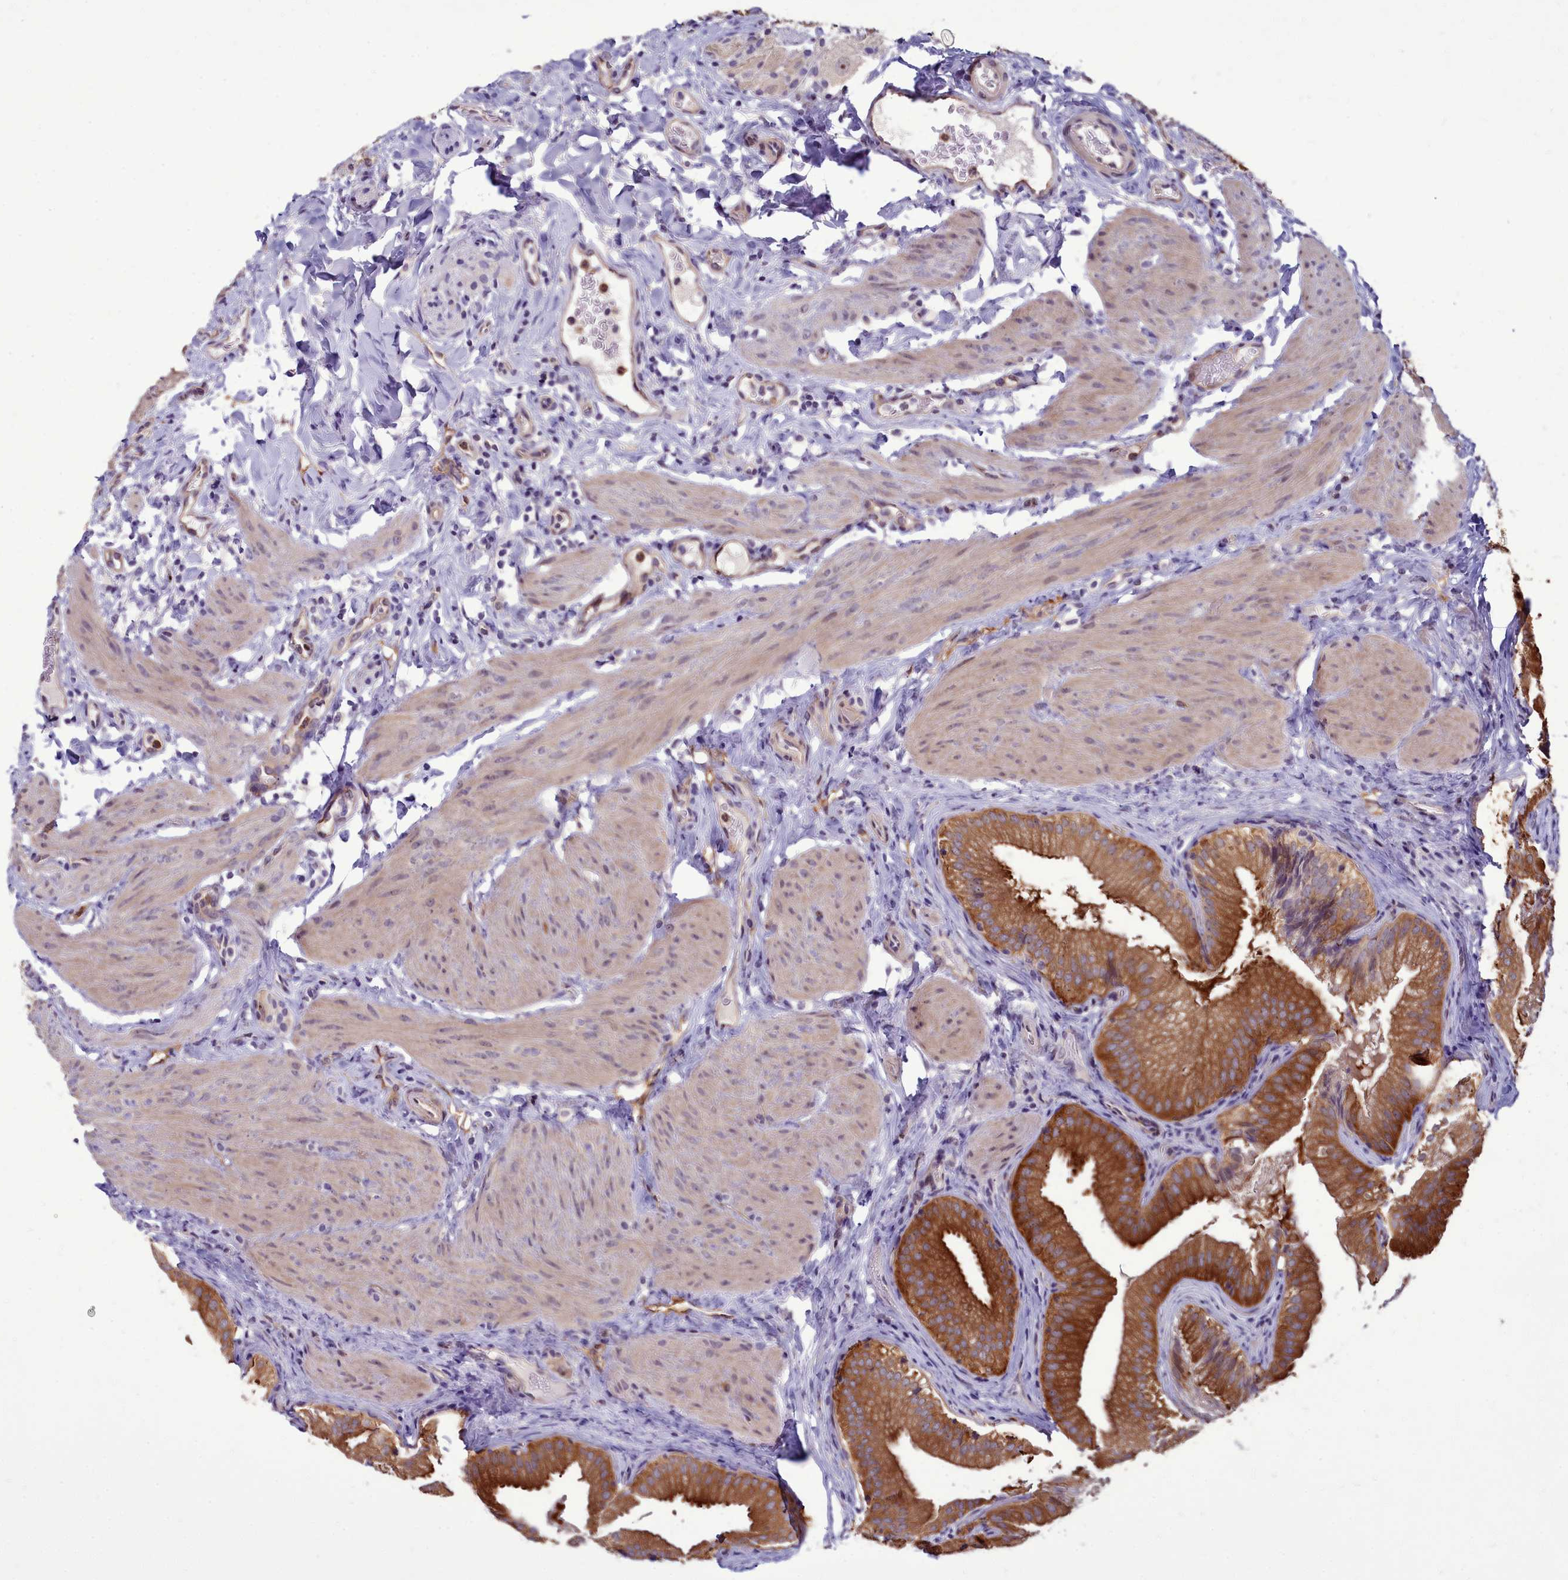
{"staining": {"intensity": "strong", "quantity": ">75%", "location": "cytoplasmic/membranous"}, "tissue": "gallbladder", "cell_type": "Glandular cells", "image_type": "normal", "snomed": [{"axis": "morphology", "description": "Normal tissue, NOS"}, {"axis": "topography", "description": "Gallbladder"}], "caption": "Brown immunohistochemical staining in benign gallbladder shows strong cytoplasmic/membranous expression in about >75% of glandular cells. Nuclei are stained in blue.", "gene": "BCAR1", "patient": {"sex": "female", "age": 30}}